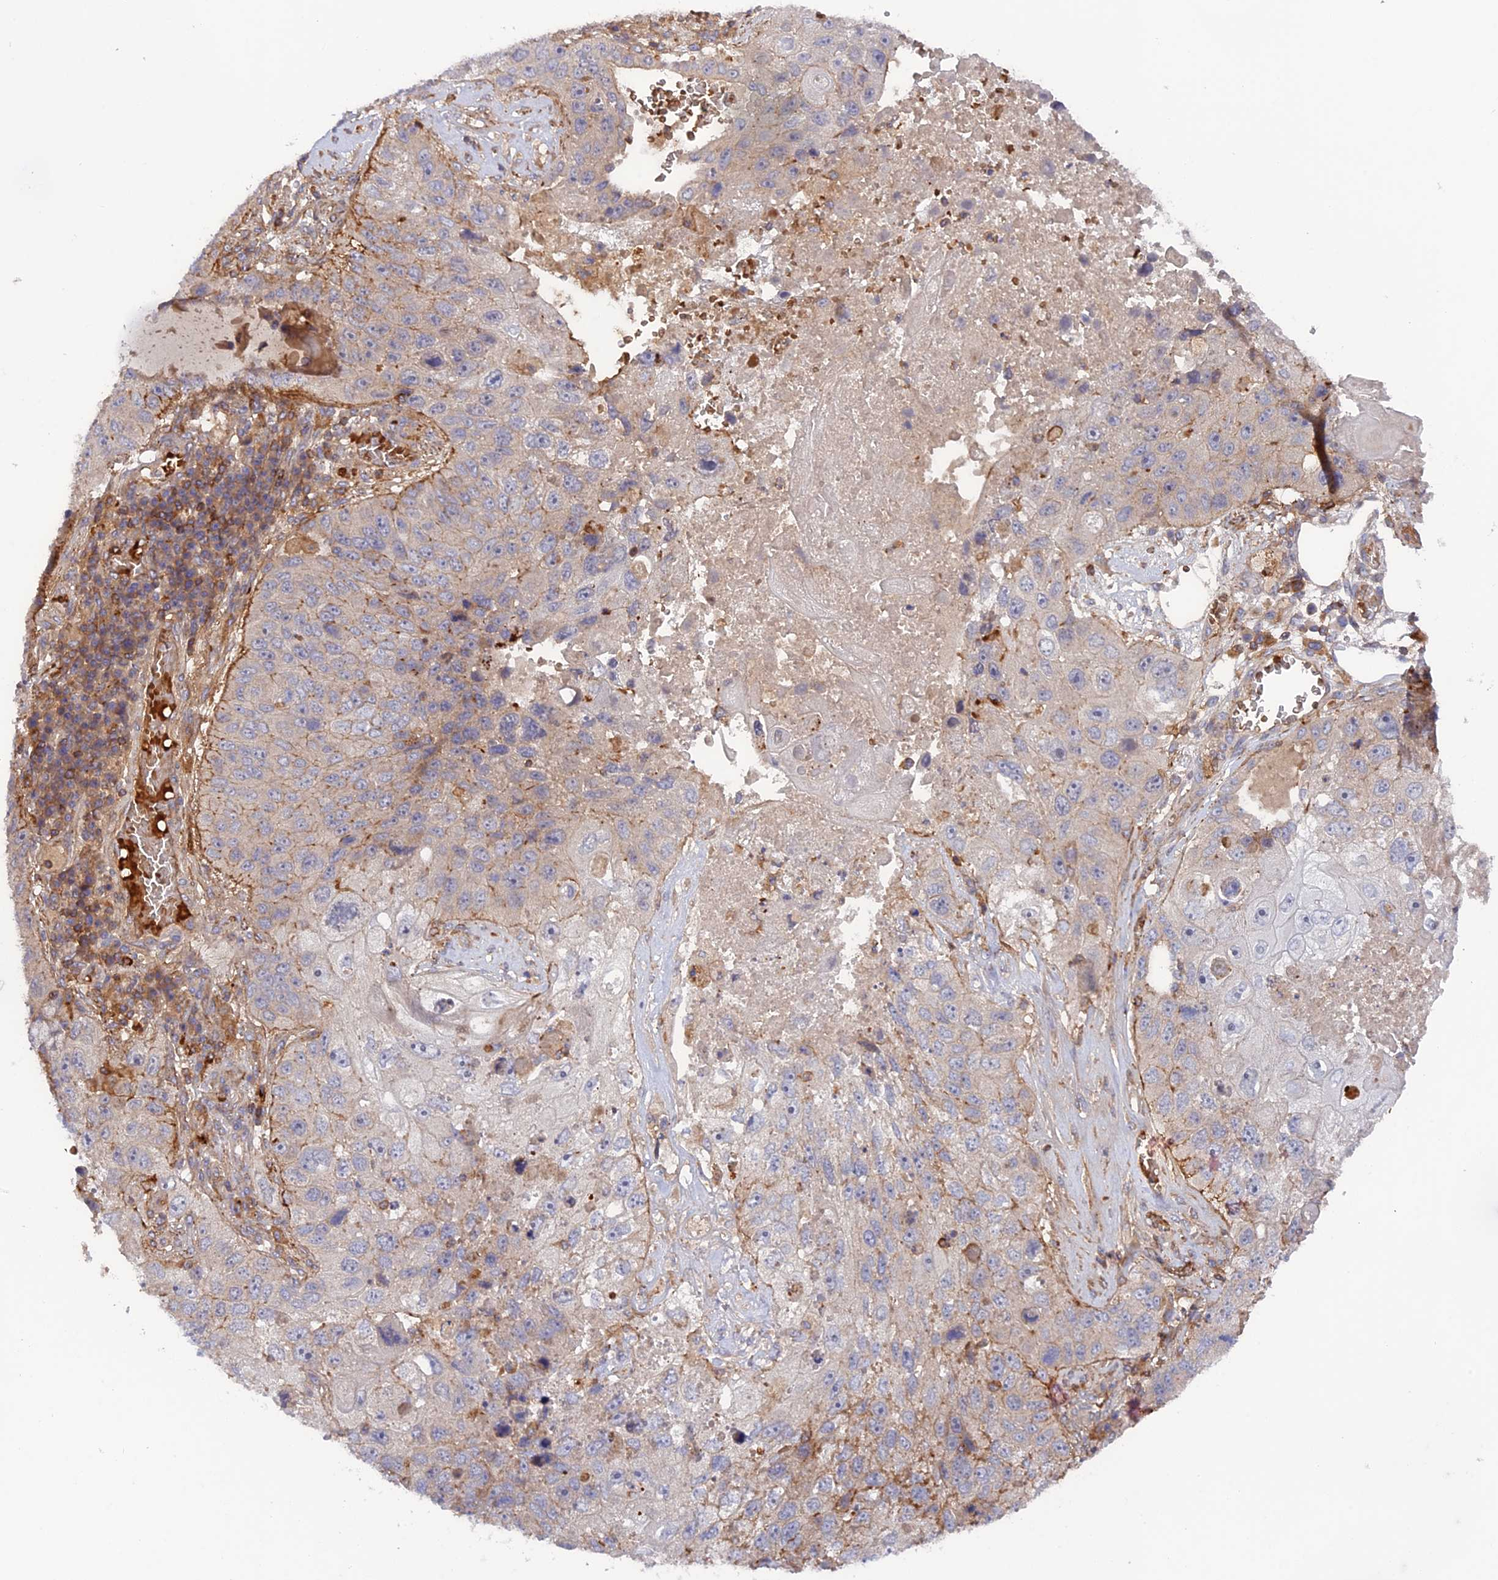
{"staining": {"intensity": "weak", "quantity": "<25%", "location": "cytoplasmic/membranous"}, "tissue": "lung cancer", "cell_type": "Tumor cells", "image_type": "cancer", "snomed": [{"axis": "morphology", "description": "Squamous cell carcinoma, NOS"}, {"axis": "topography", "description": "Lung"}], "caption": "Tumor cells show no significant protein positivity in lung cancer (squamous cell carcinoma). Nuclei are stained in blue.", "gene": "CPNE7", "patient": {"sex": "male", "age": 61}}